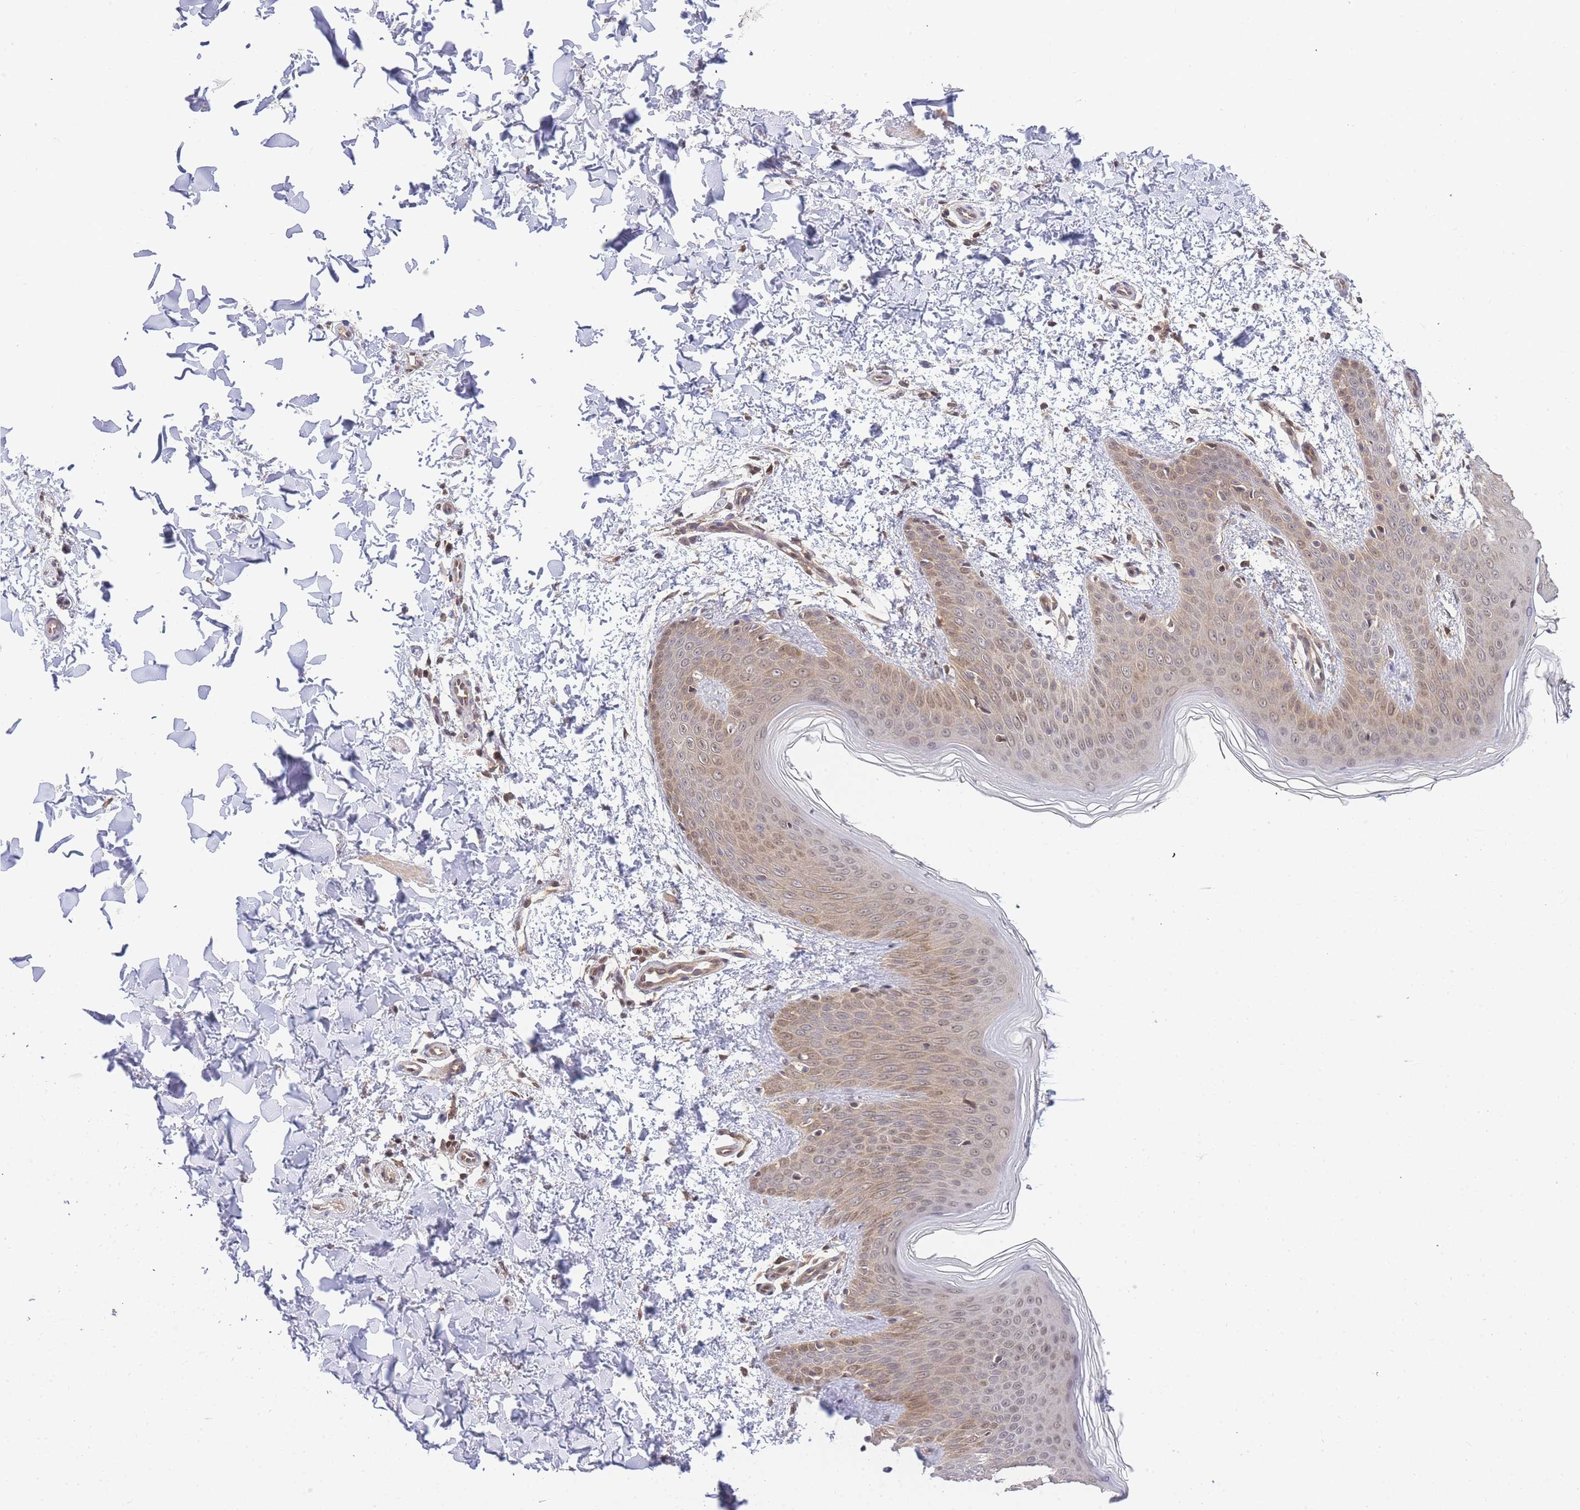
{"staining": {"intensity": "moderate", "quantity": ">75%", "location": "cytoplasmic/membranous,nuclear"}, "tissue": "skin", "cell_type": "Fibroblasts", "image_type": "normal", "snomed": [{"axis": "morphology", "description": "Normal tissue, NOS"}, {"axis": "topography", "description": "Skin"}], "caption": "Moderate cytoplasmic/membranous,nuclear protein expression is identified in approximately >75% of fibroblasts in skin. Immunohistochemistry (ihc) stains the protein of interest in brown and the nuclei are stained blue.", "gene": "KIAA1191", "patient": {"sex": "male", "age": 36}}